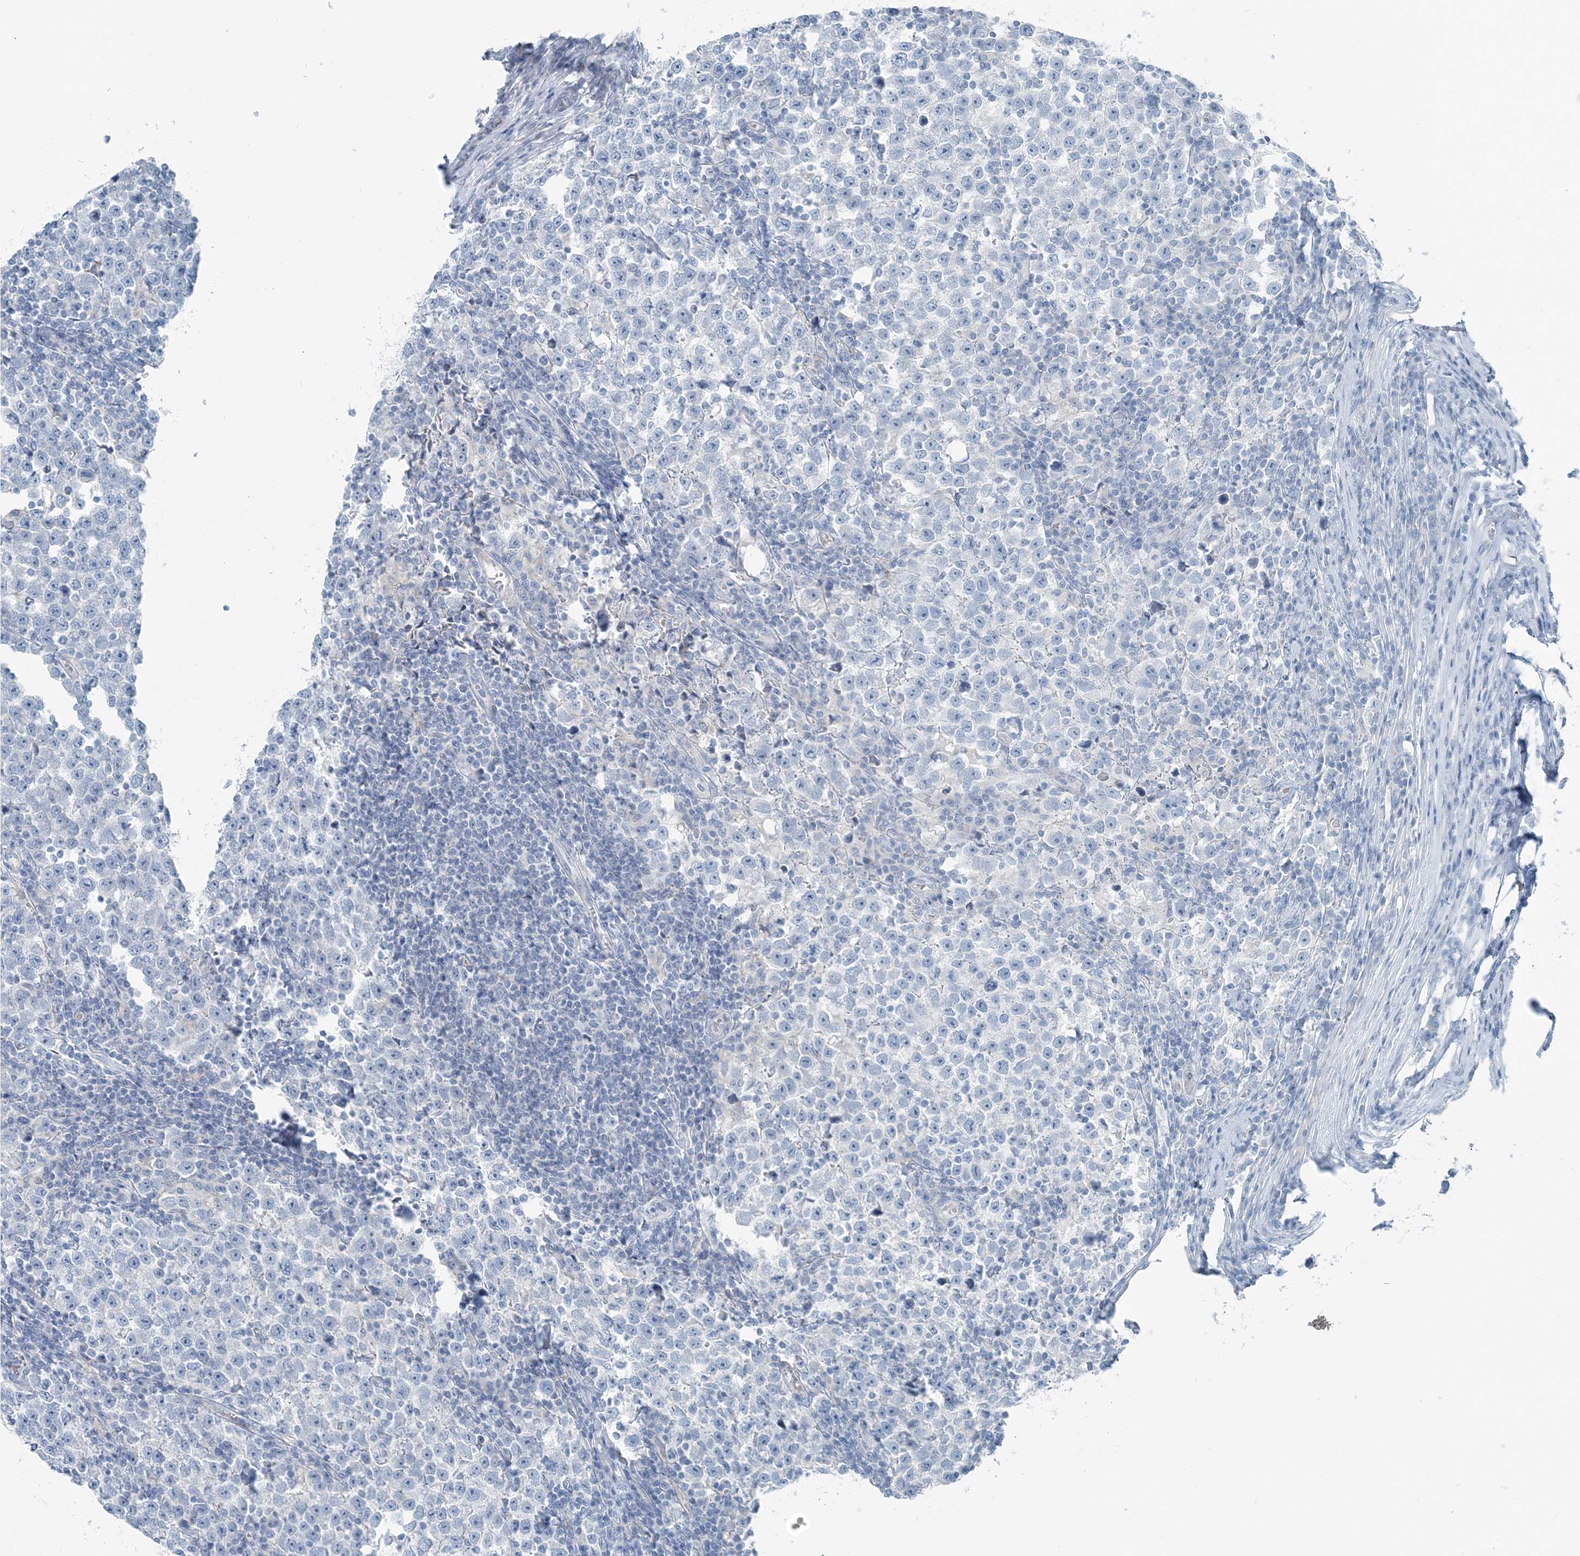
{"staining": {"intensity": "negative", "quantity": "none", "location": "none"}, "tissue": "testis cancer", "cell_type": "Tumor cells", "image_type": "cancer", "snomed": [{"axis": "morphology", "description": "Normal tissue, NOS"}, {"axis": "morphology", "description": "Seminoma, NOS"}, {"axis": "topography", "description": "Testis"}], "caption": "There is no significant expression in tumor cells of testis cancer (seminoma).", "gene": "INTU", "patient": {"sex": "male", "age": 43}}